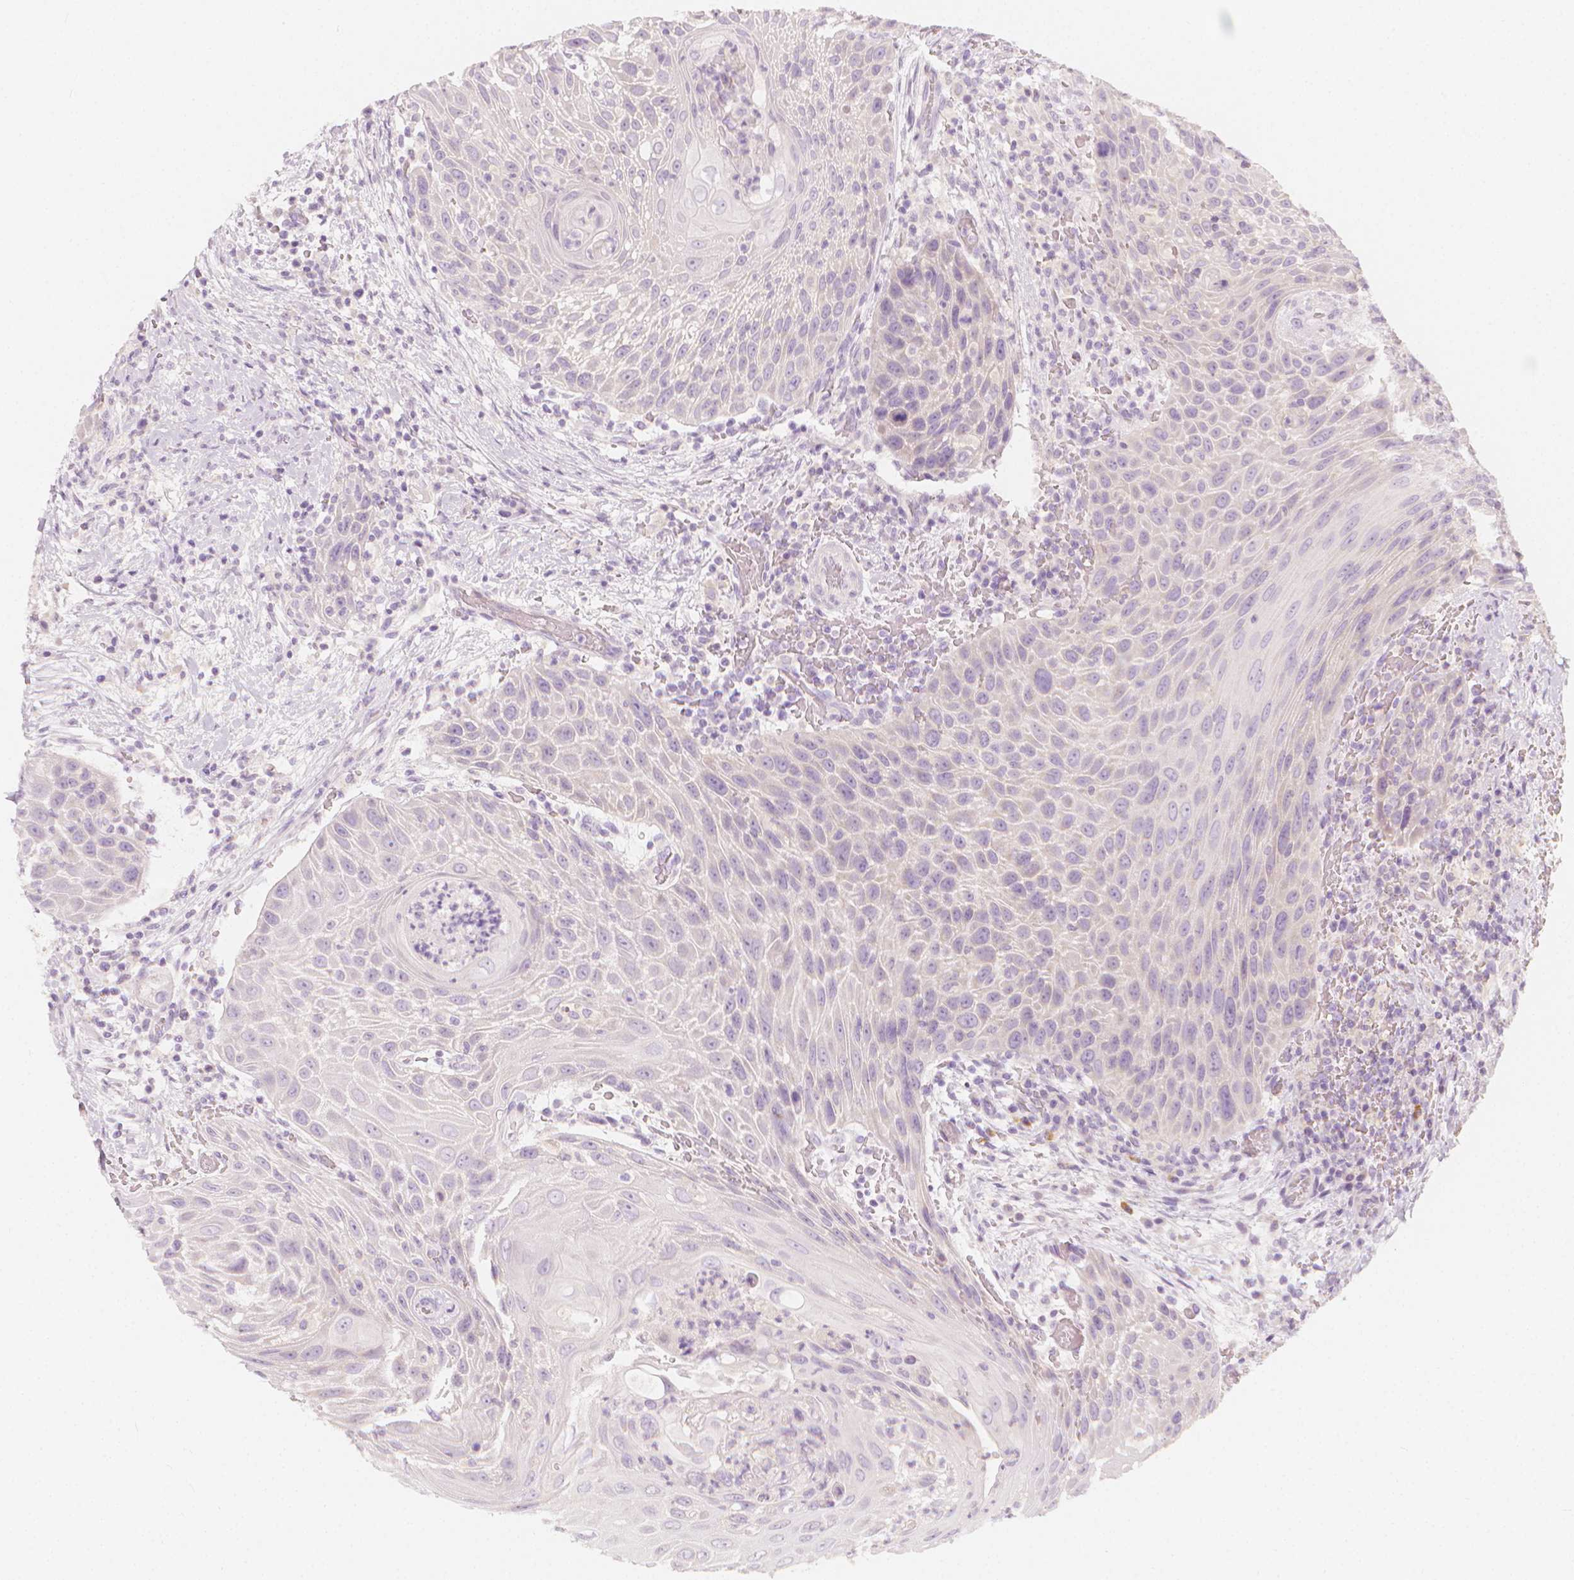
{"staining": {"intensity": "negative", "quantity": "none", "location": "none"}, "tissue": "head and neck cancer", "cell_type": "Tumor cells", "image_type": "cancer", "snomed": [{"axis": "morphology", "description": "Squamous cell carcinoma, NOS"}, {"axis": "topography", "description": "Head-Neck"}], "caption": "The image displays no staining of tumor cells in head and neck cancer (squamous cell carcinoma).", "gene": "RBFOX1", "patient": {"sex": "male", "age": 69}}